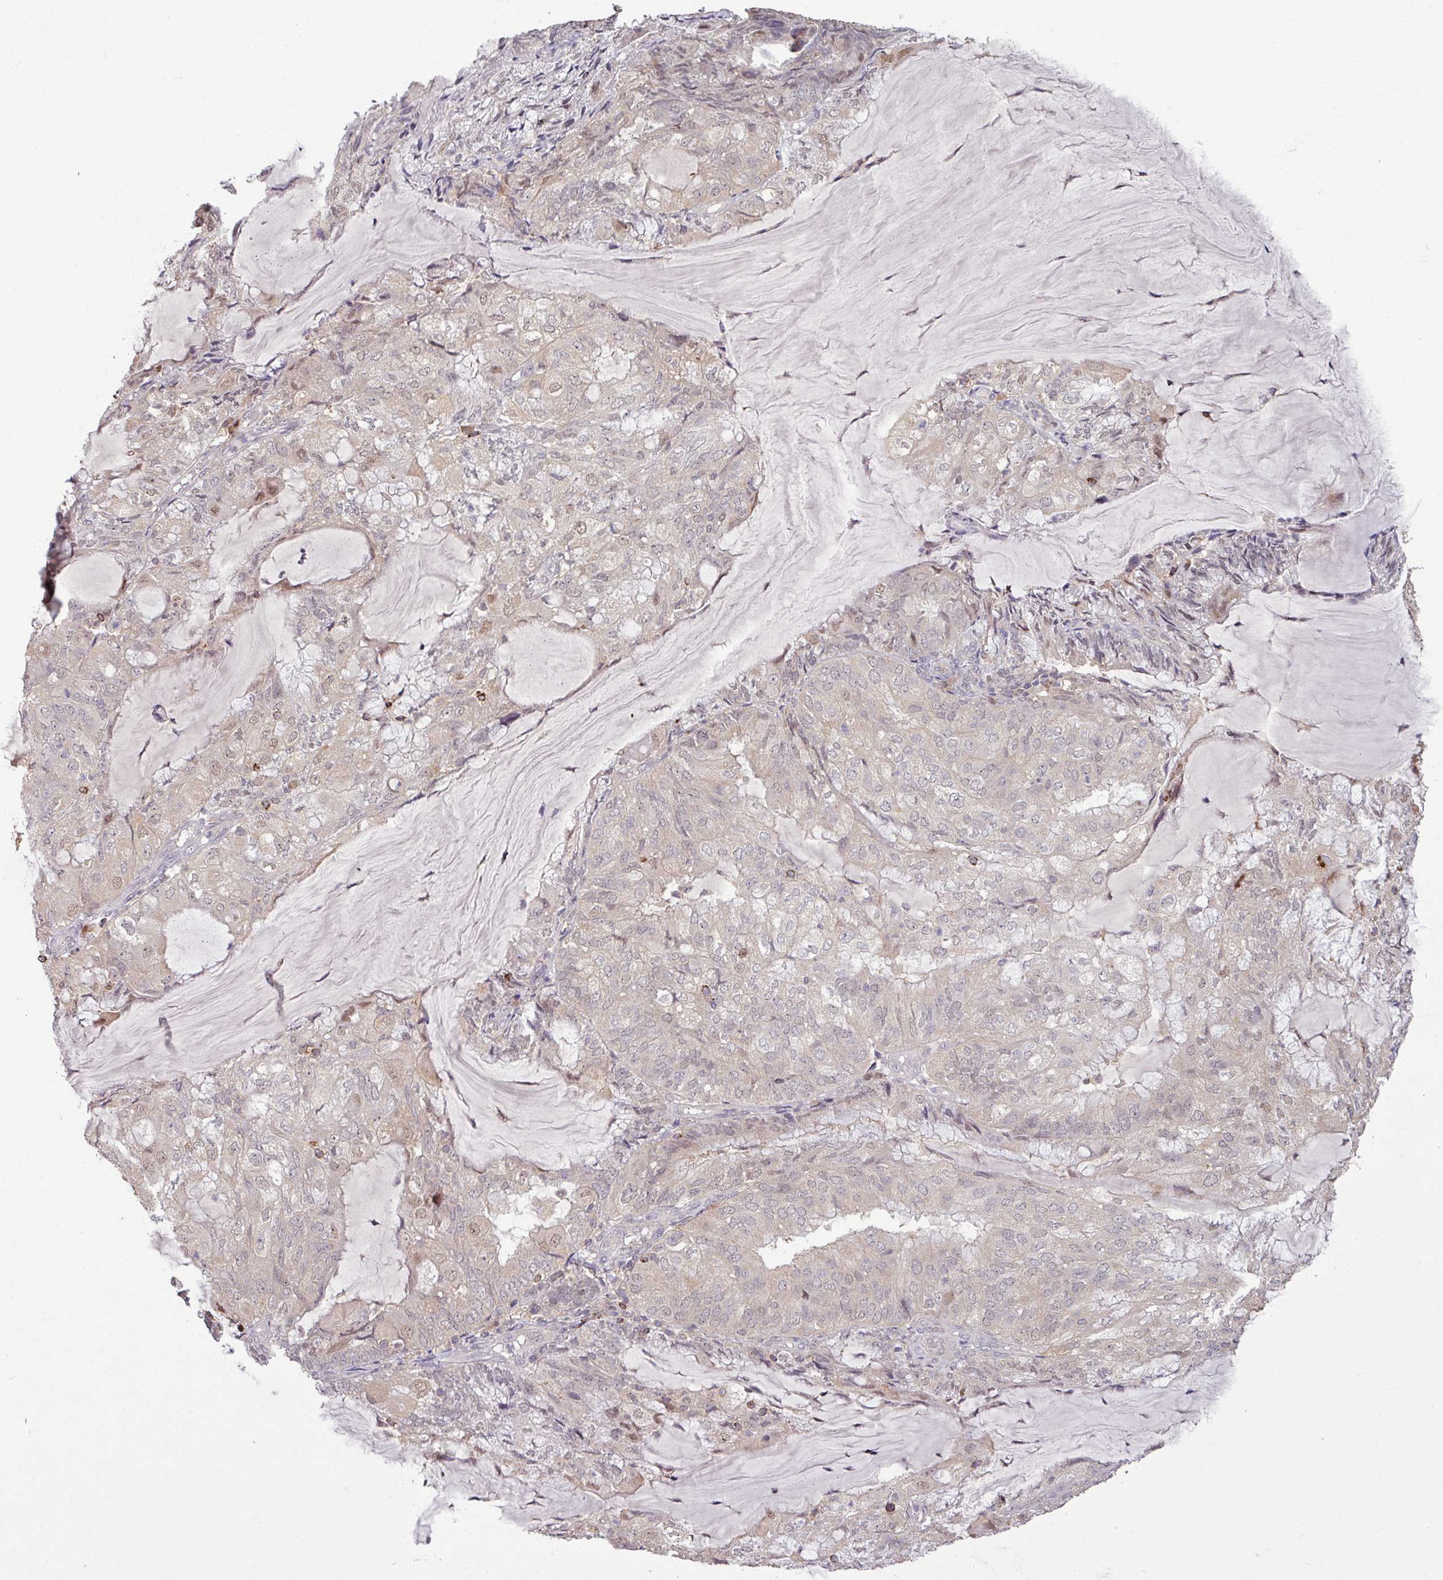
{"staining": {"intensity": "moderate", "quantity": "<25%", "location": "nuclear"}, "tissue": "endometrial cancer", "cell_type": "Tumor cells", "image_type": "cancer", "snomed": [{"axis": "morphology", "description": "Adenocarcinoma, NOS"}, {"axis": "topography", "description": "Endometrium"}], "caption": "The micrograph reveals staining of endometrial cancer, revealing moderate nuclear protein positivity (brown color) within tumor cells. (Brightfield microscopy of DAB IHC at high magnification).", "gene": "OR6B1", "patient": {"sex": "female", "age": 81}}